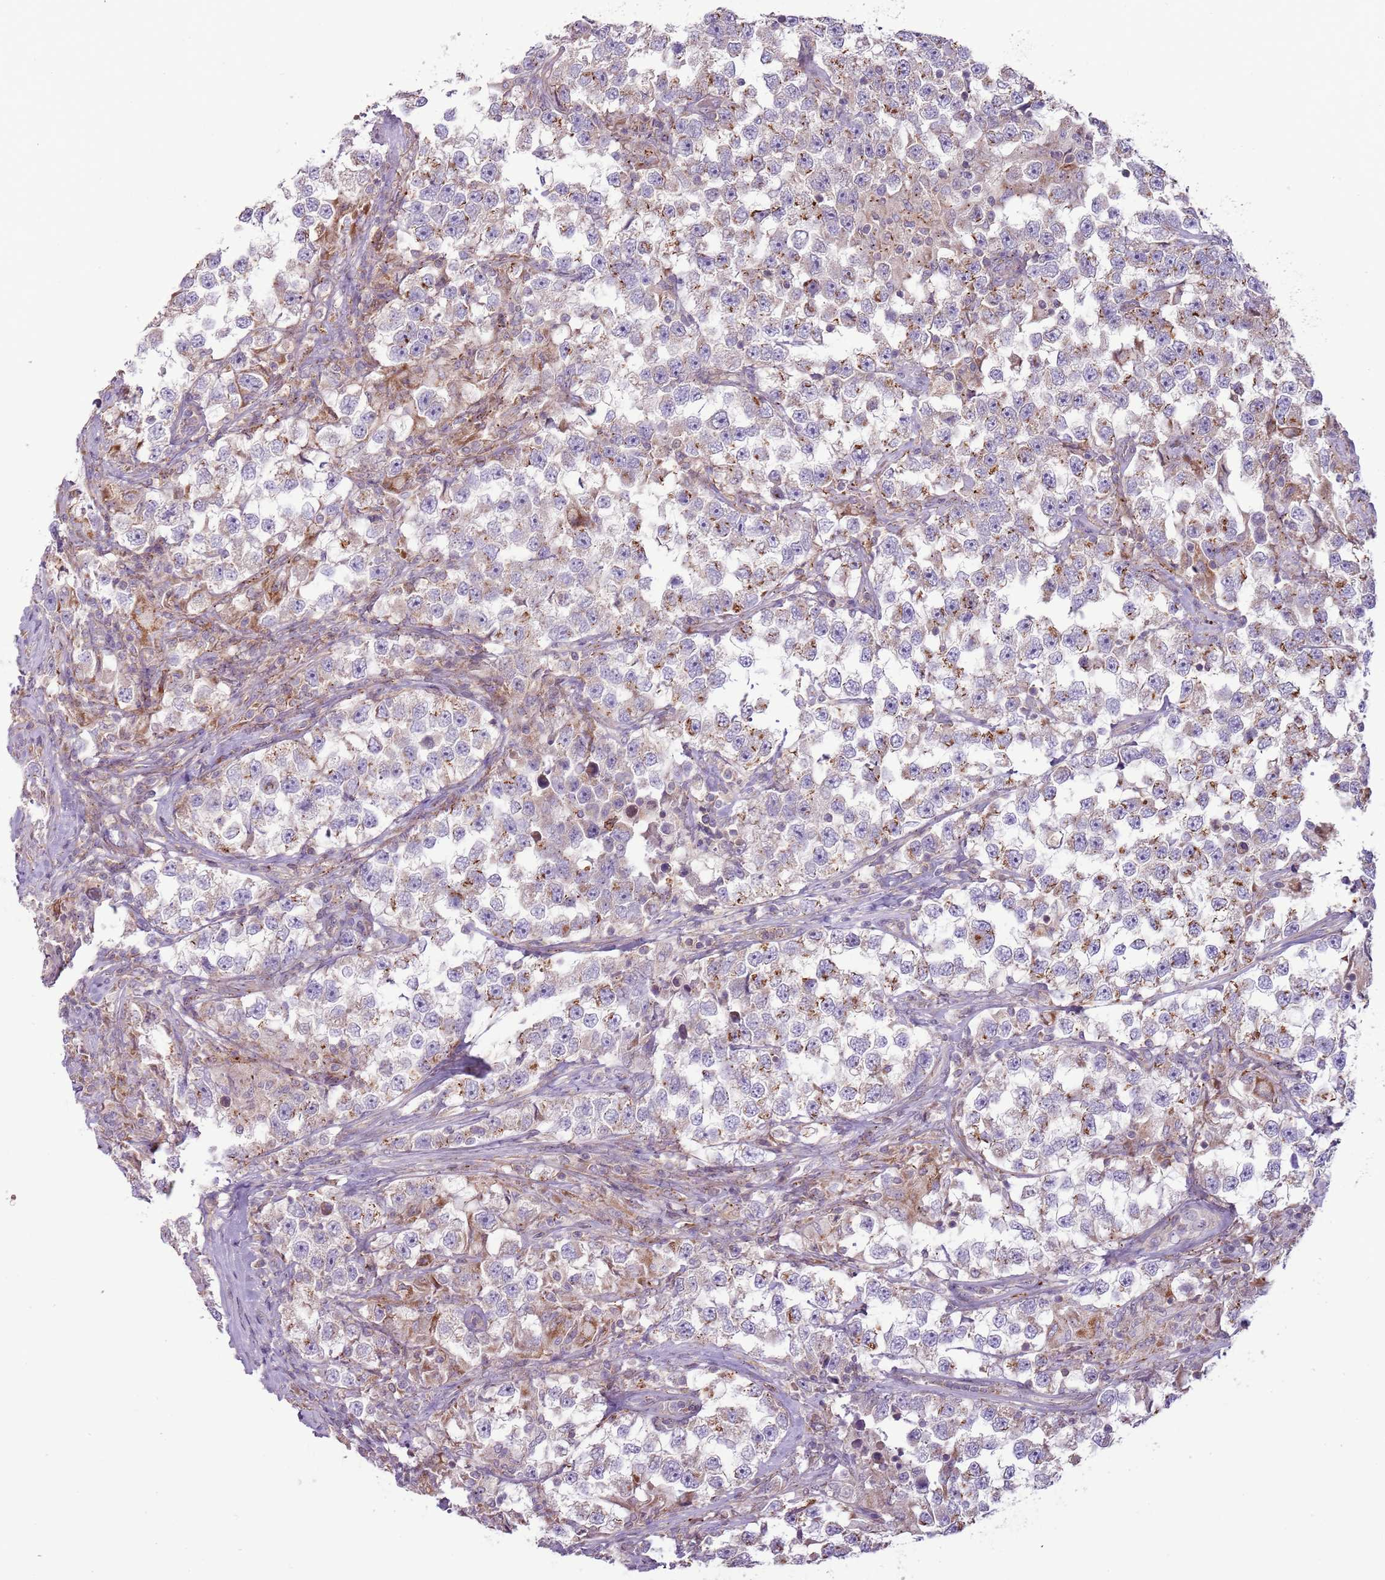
{"staining": {"intensity": "moderate", "quantity": "<25%", "location": "cytoplasmic/membranous"}, "tissue": "testis cancer", "cell_type": "Tumor cells", "image_type": "cancer", "snomed": [{"axis": "morphology", "description": "Seminoma, NOS"}, {"axis": "topography", "description": "Testis"}], "caption": "Testis seminoma stained with immunohistochemistry (IHC) demonstrates moderate cytoplasmic/membranous staining in about <25% of tumor cells.", "gene": "DTD2", "patient": {"sex": "male", "age": 46}}